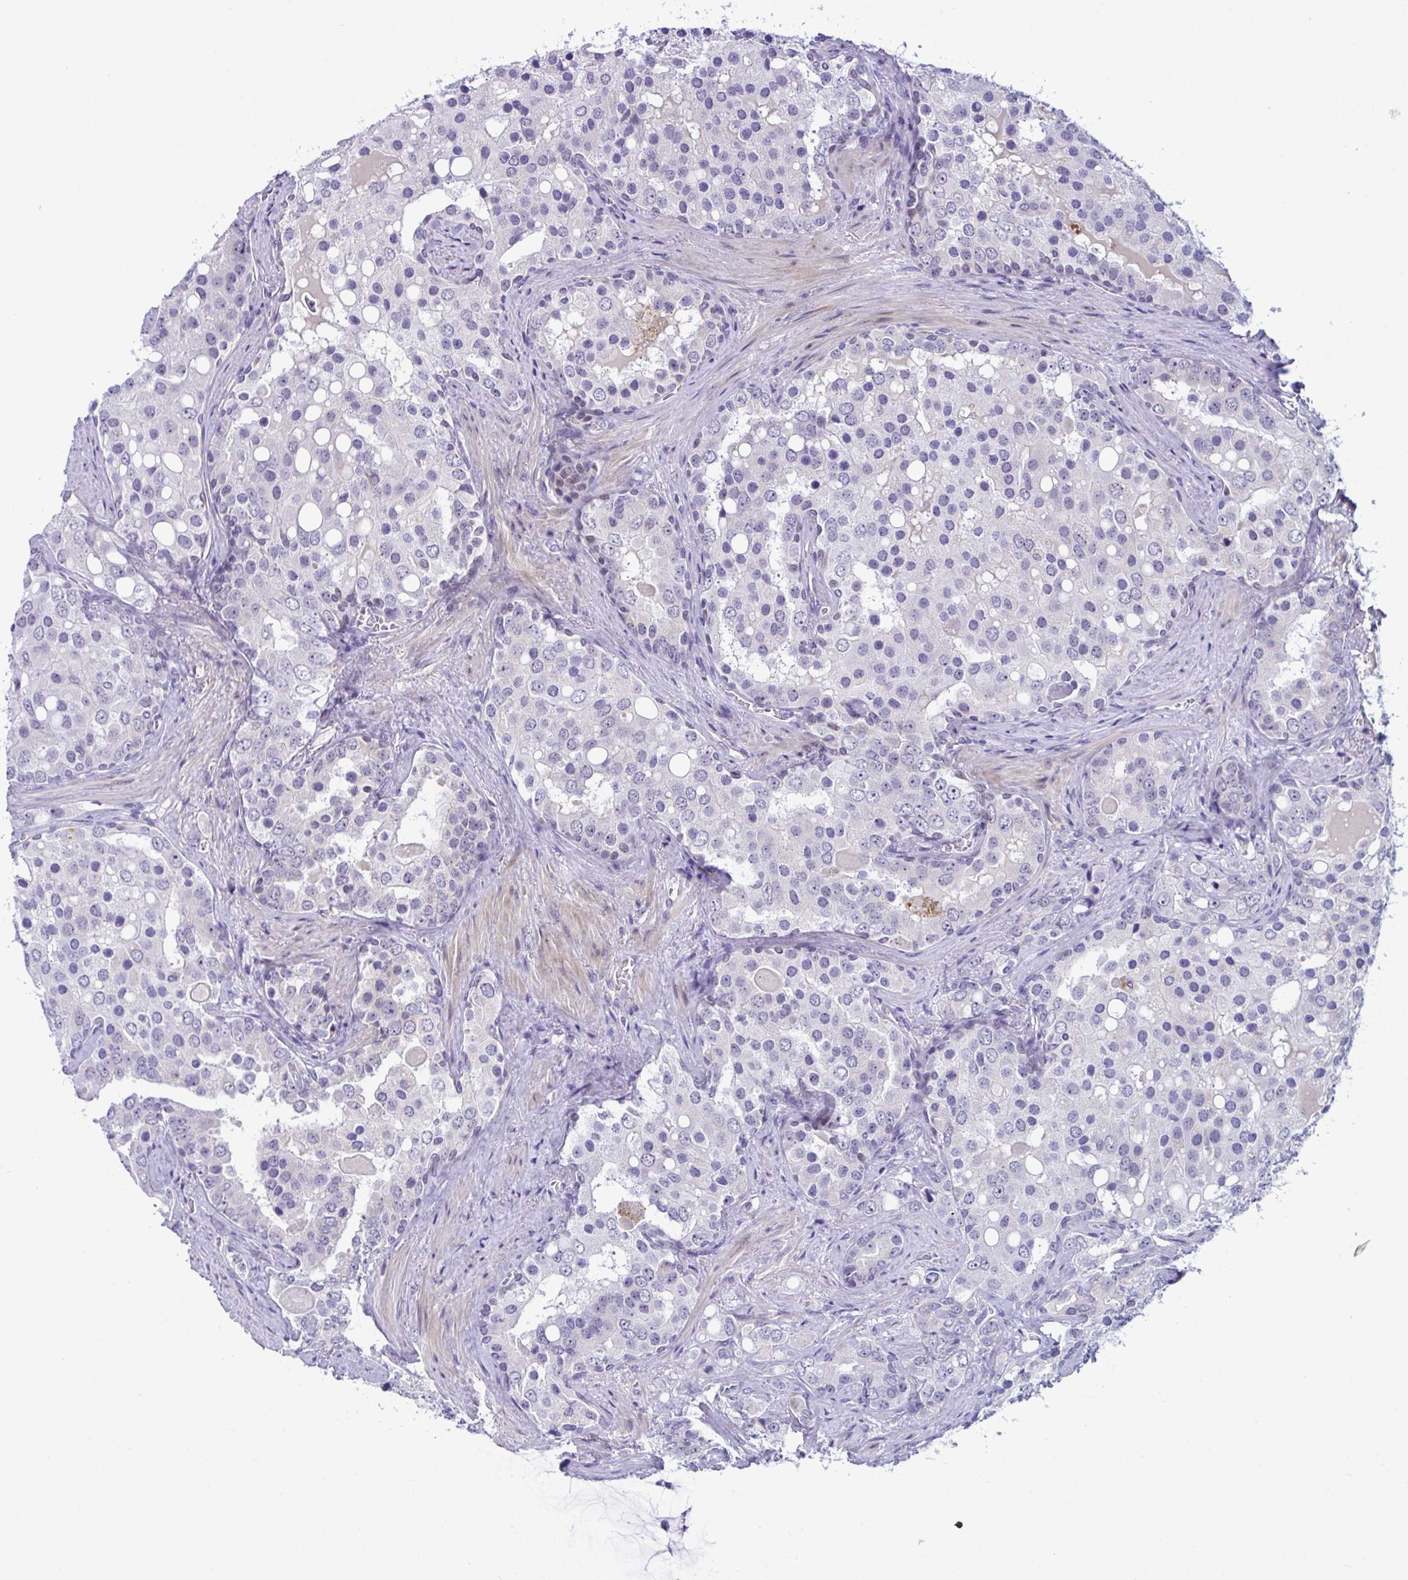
{"staining": {"intensity": "negative", "quantity": "none", "location": "none"}, "tissue": "prostate cancer", "cell_type": "Tumor cells", "image_type": "cancer", "snomed": [{"axis": "morphology", "description": "Adenocarcinoma, High grade"}, {"axis": "topography", "description": "Prostate"}], "caption": "There is no significant positivity in tumor cells of adenocarcinoma (high-grade) (prostate).", "gene": "USP35", "patient": {"sex": "male", "age": 67}}